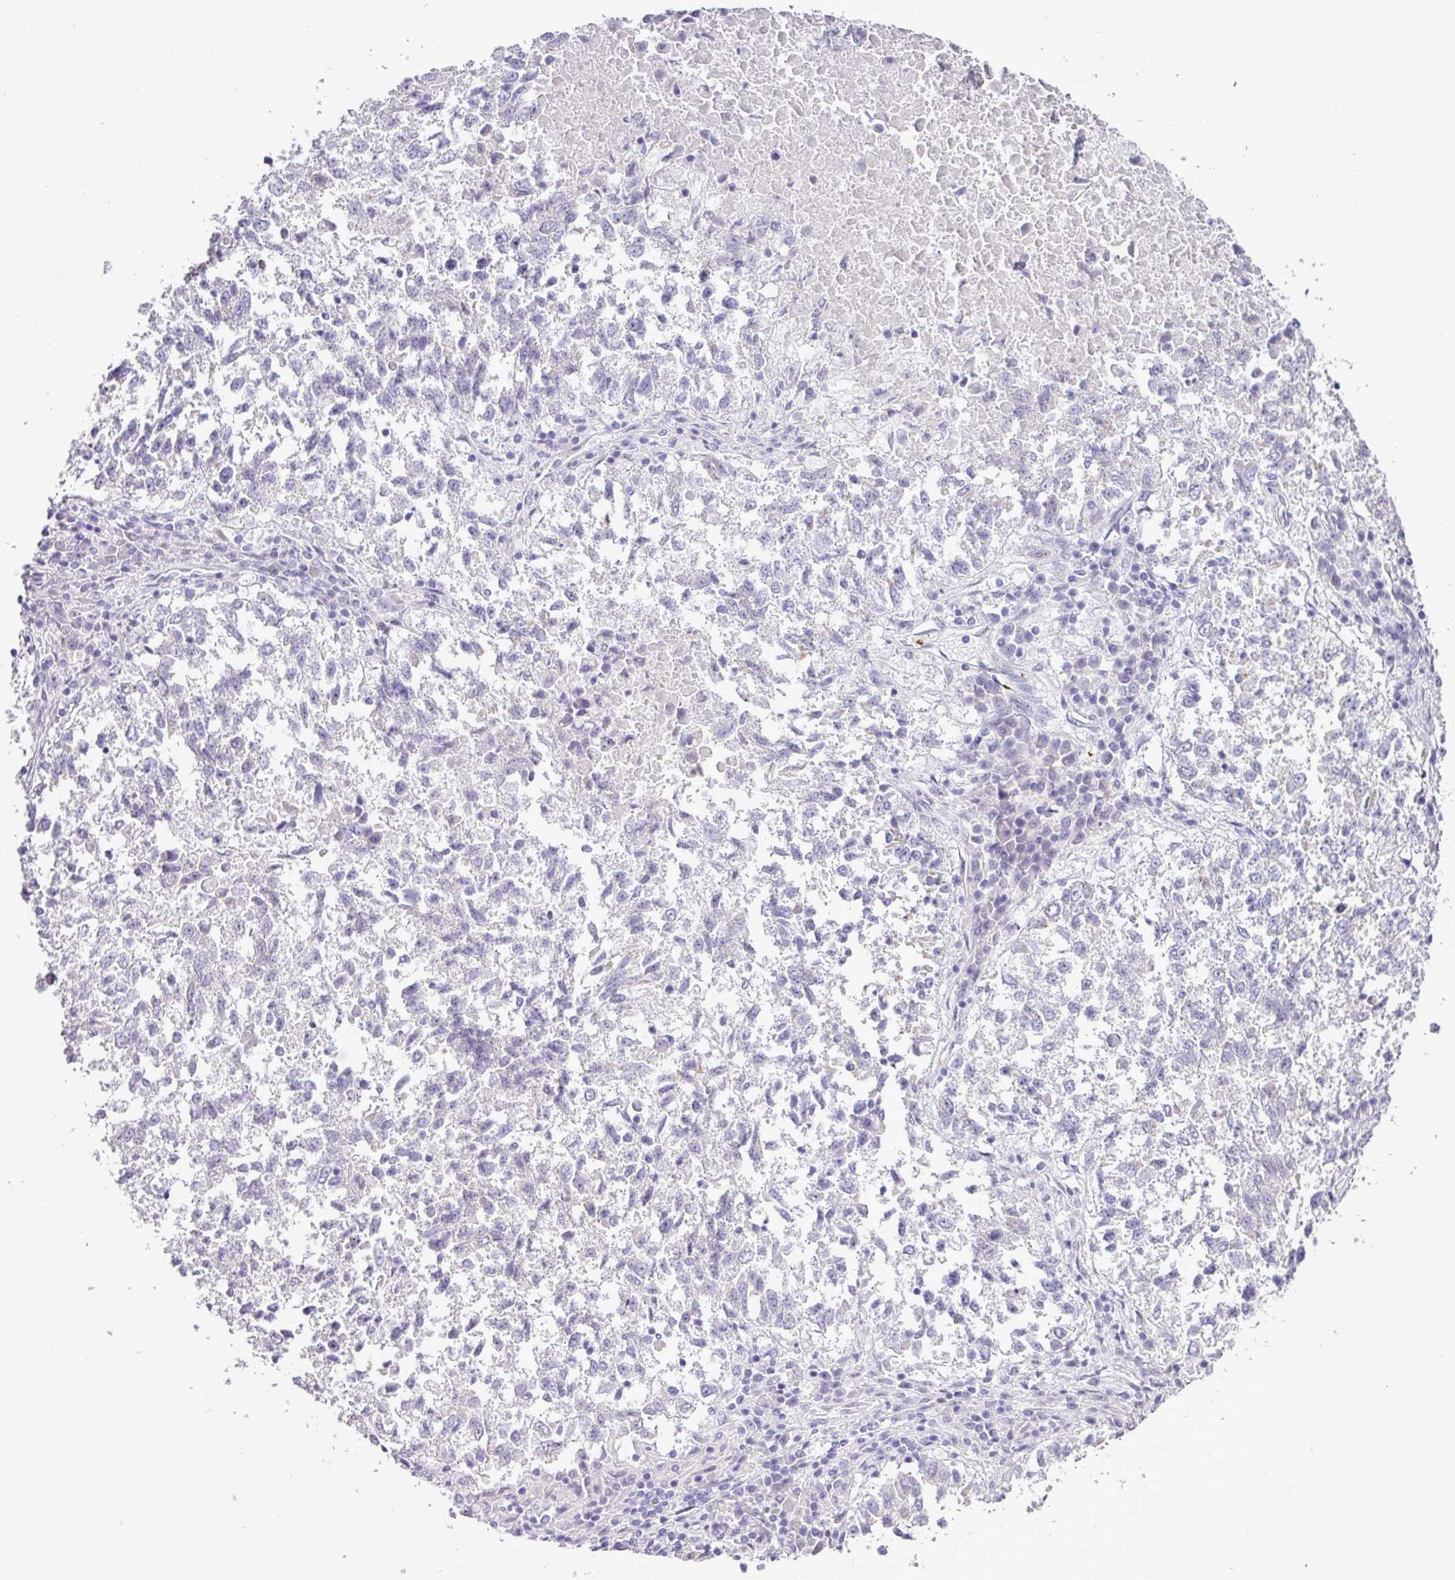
{"staining": {"intensity": "negative", "quantity": "none", "location": "none"}, "tissue": "lung cancer", "cell_type": "Tumor cells", "image_type": "cancer", "snomed": [{"axis": "morphology", "description": "Squamous cell carcinoma, NOS"}, {"axis": "topography", "description": "Lung"}], "caption": "Immunohistochemistry histopathology image of lung cancer (squamous cell carcinoma) stained for a protein (brown), which displays no staining in tumor cells.", "gene": "CMTM5", "patient": {"sex": "male", "age": 73}}